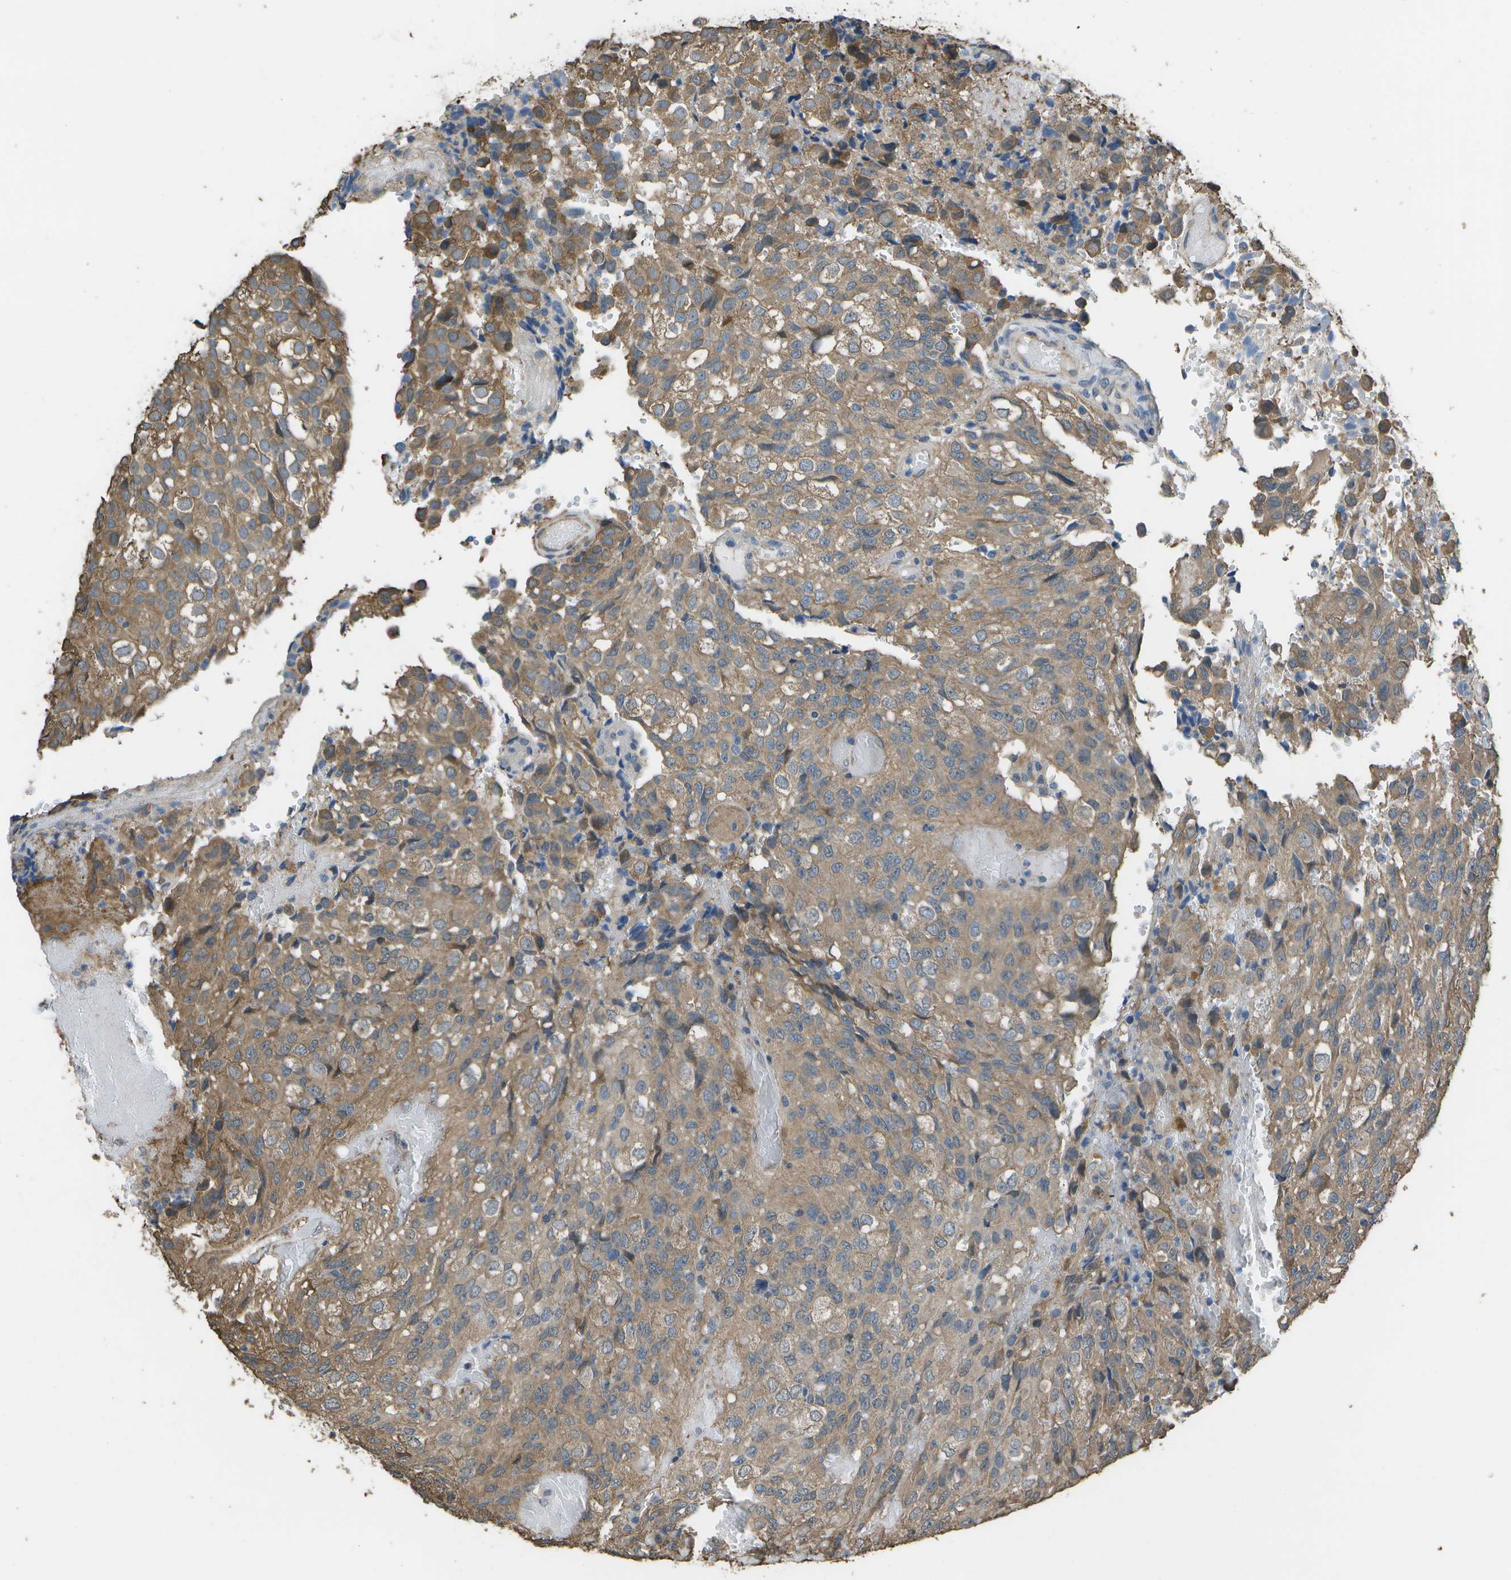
{"staining": {"intensity": "weak", "quantity": ">75%", "location": "cytoplasmic/membranous"}, "tissue": "glioma", "cell_type": "Tumor cells", "image_type": "cancer", "snomed": [{"axis": "morphology", "description": "Glioma, malignant, High grade"}, {"axis": "topography", "description": "Brain"}], "caption": "The photomicrograph shows immunohistochemical staining of glioma. There is weak cytoplasmic/membranous positivity is identified in approximately >75% of tumor cells.", "gene": "CLNS1A", "patient": {"sex": "male", "age": 32}}